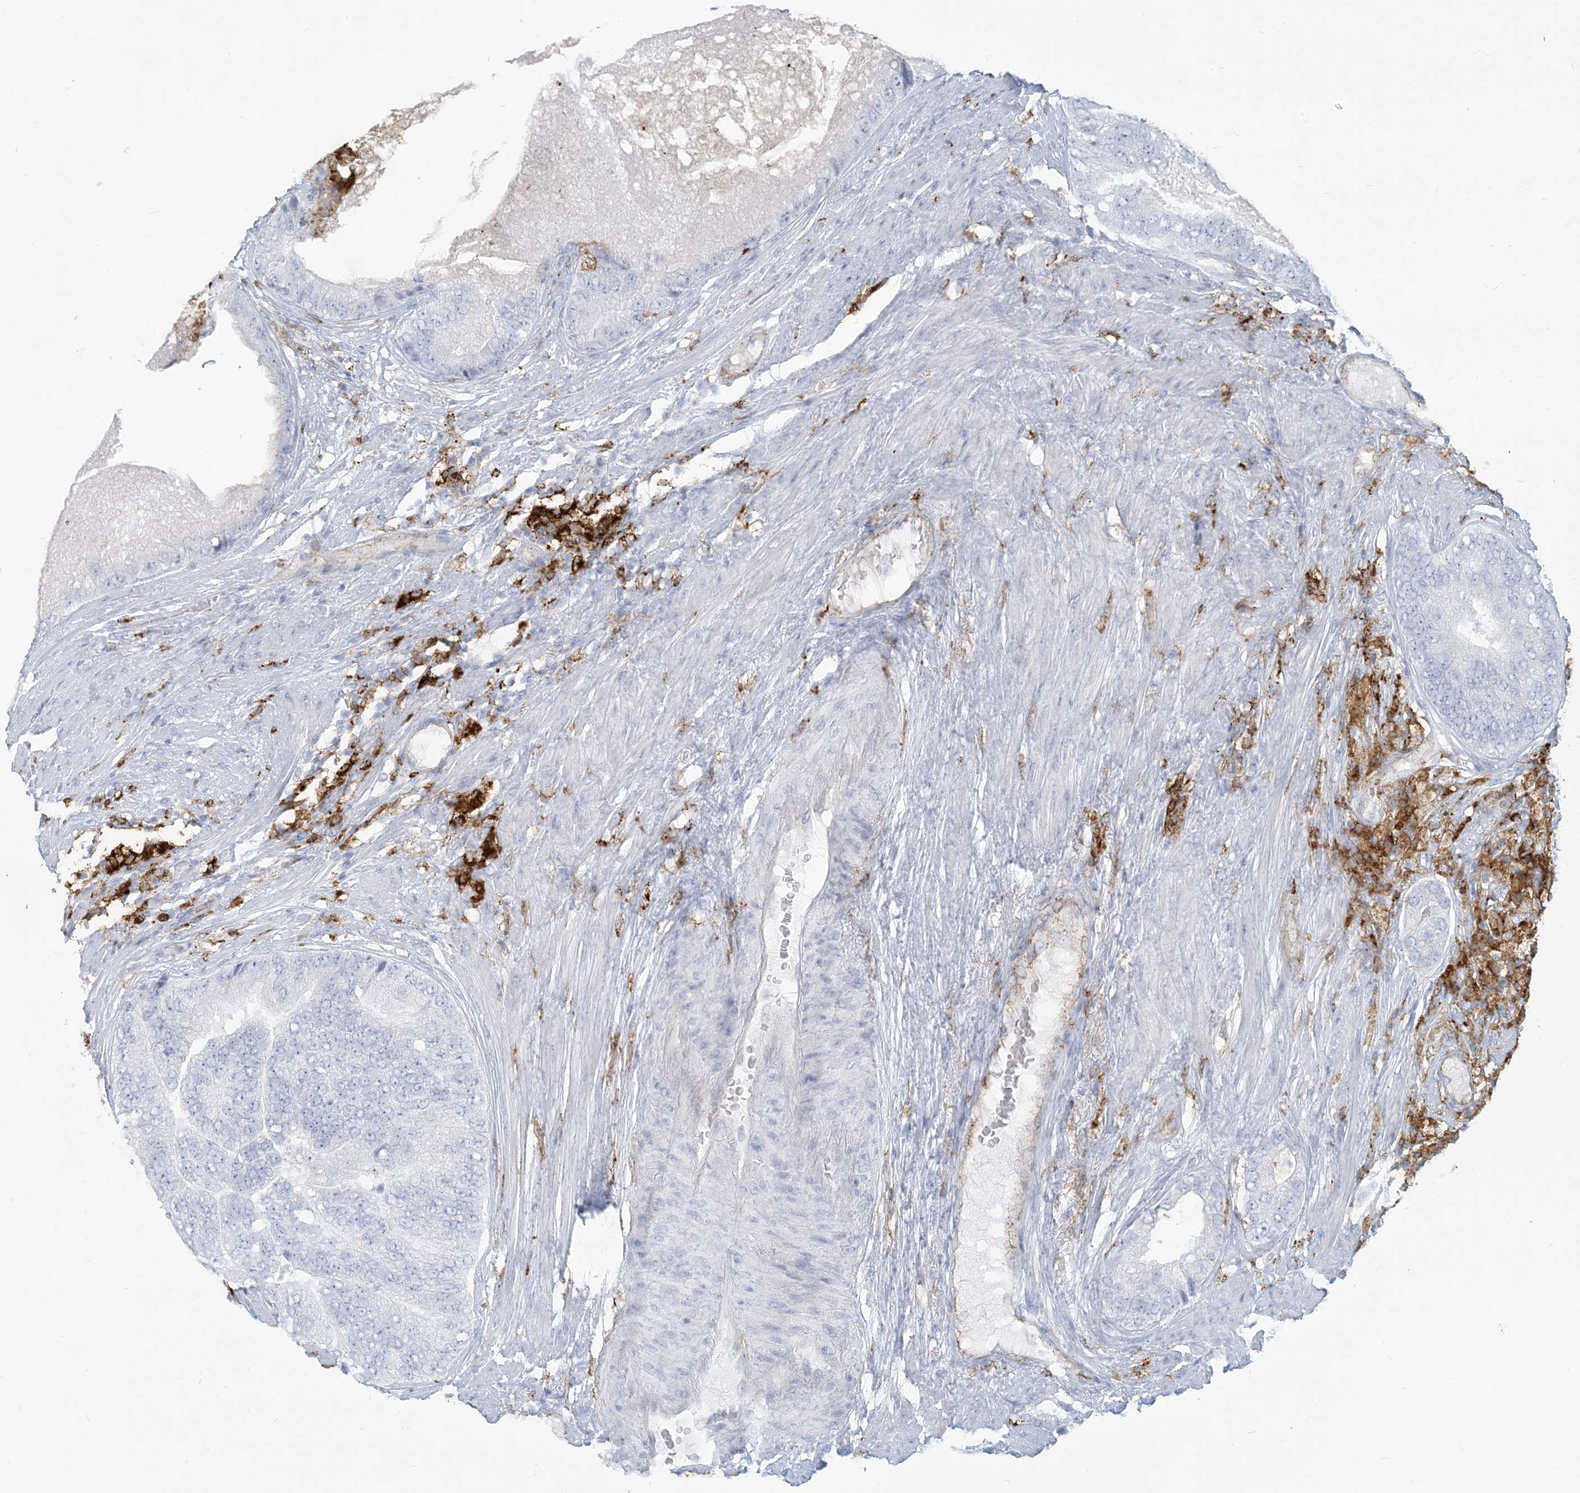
{"staining": {"intensity": "negative", "quantity": "none", "location": "none"}, "tissue": "prostate cancer", "cell_type": "Tumor cells", "image_type": "cancer", "snomed": [{"axis": "morphology", "description": "Adenocarcinoma, High grade"}, {"axis": "topography", "description": "Prostate"}], "caption": "This is a micrograph of immunohistochemistry (IHC) staining of prostate cancer, which shows no staining in tumor cells.", "gene": "HLA-DRB1", "patient": {"sex": "male", "age": 70}}